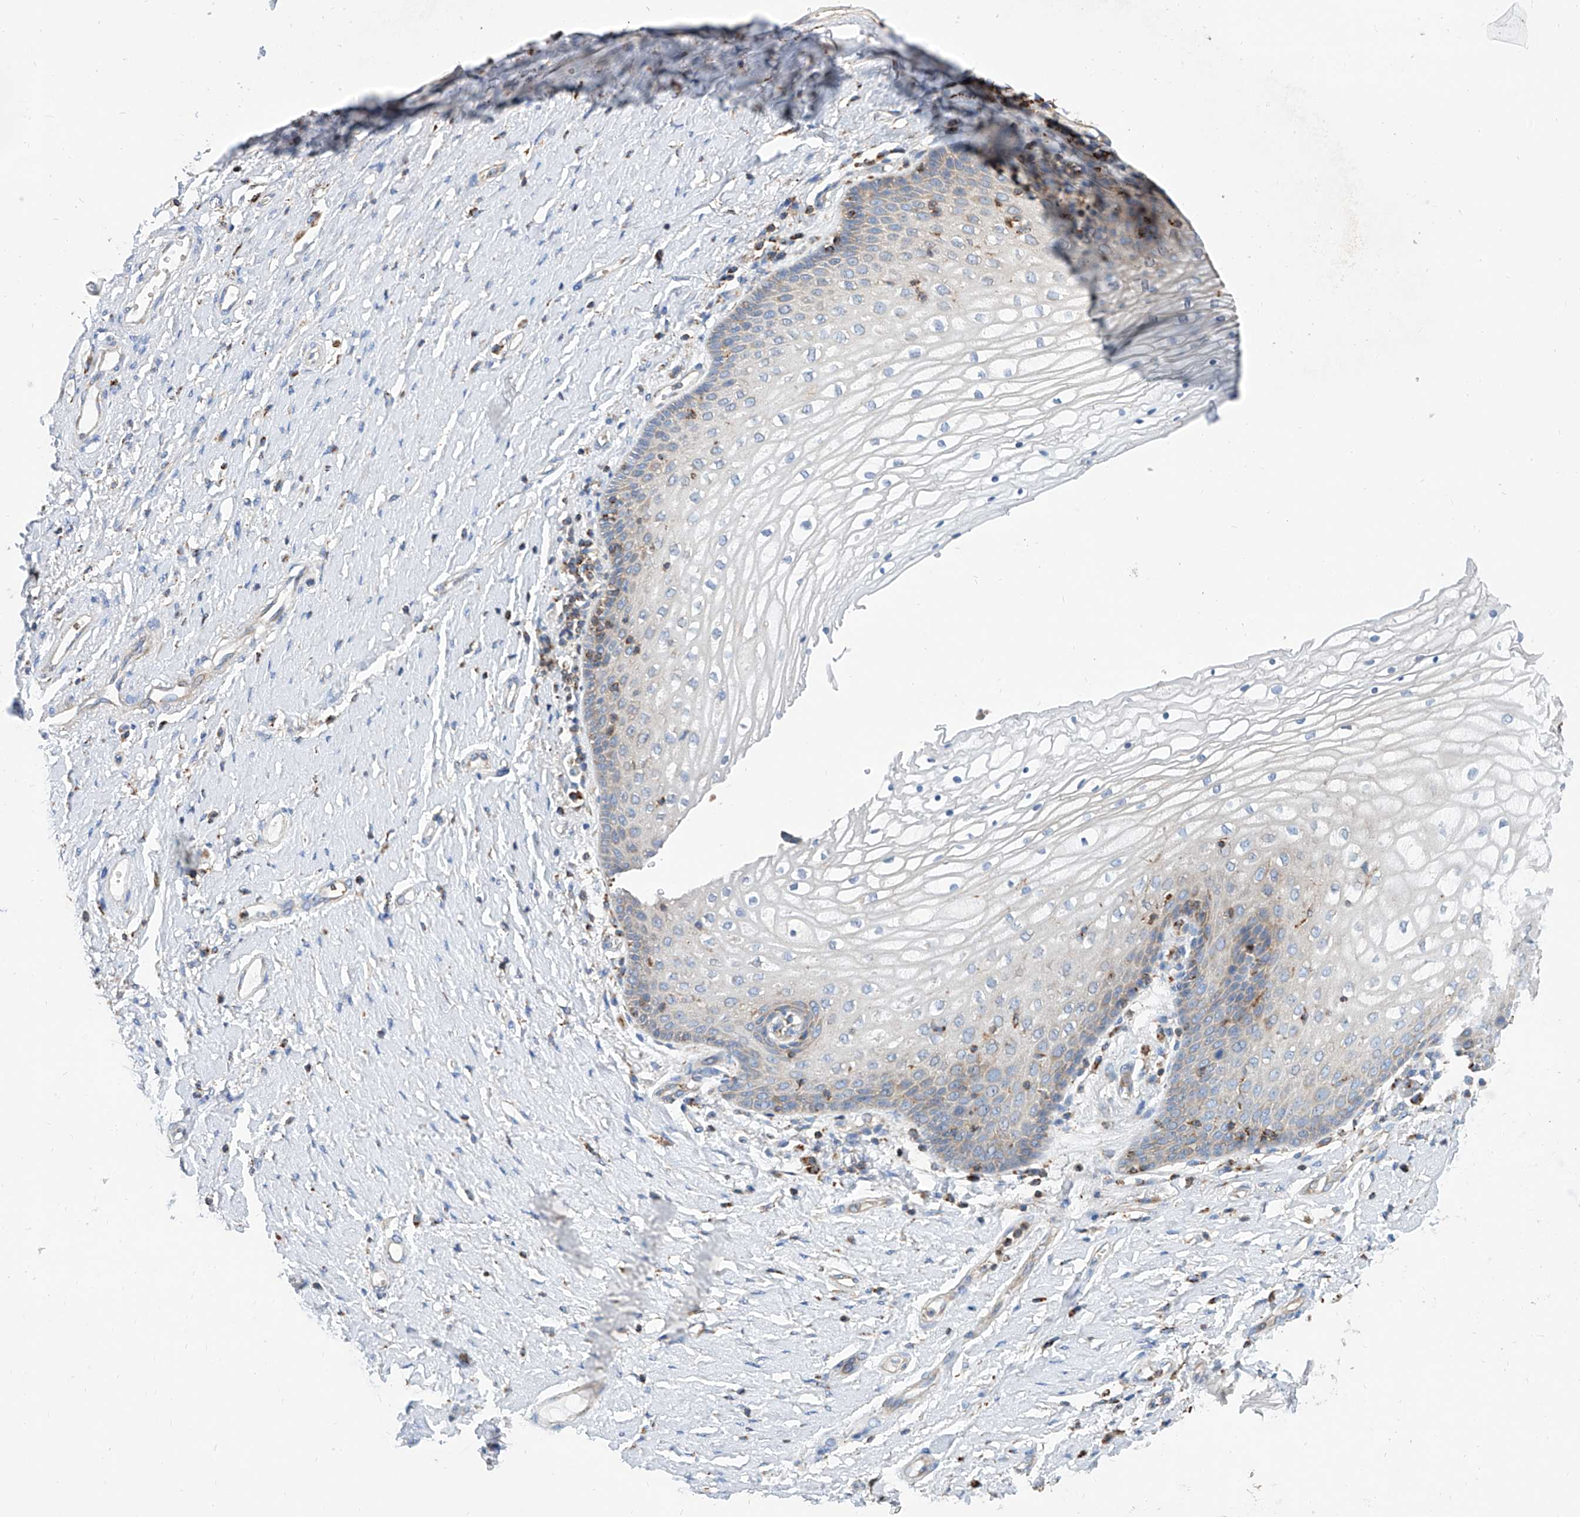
{"staining": {"intensity": "negative", "quantity": "none", "location": "none"}, "tissue": "vagina", "cell_type": "Squamous epithelial cells", "image_type": "normal", "snomed": [{"axis": "morphology", "description": "Normal tissue, NOS"}, {"axis": "topography", "description": "Vagina"}], "caption": "Squamous epithelial cells show no significant positivity in normal vagina. Nuclei are stained in blue.", "gene": "CPNE5", "patient": {"sex": "female", "age": 60}}